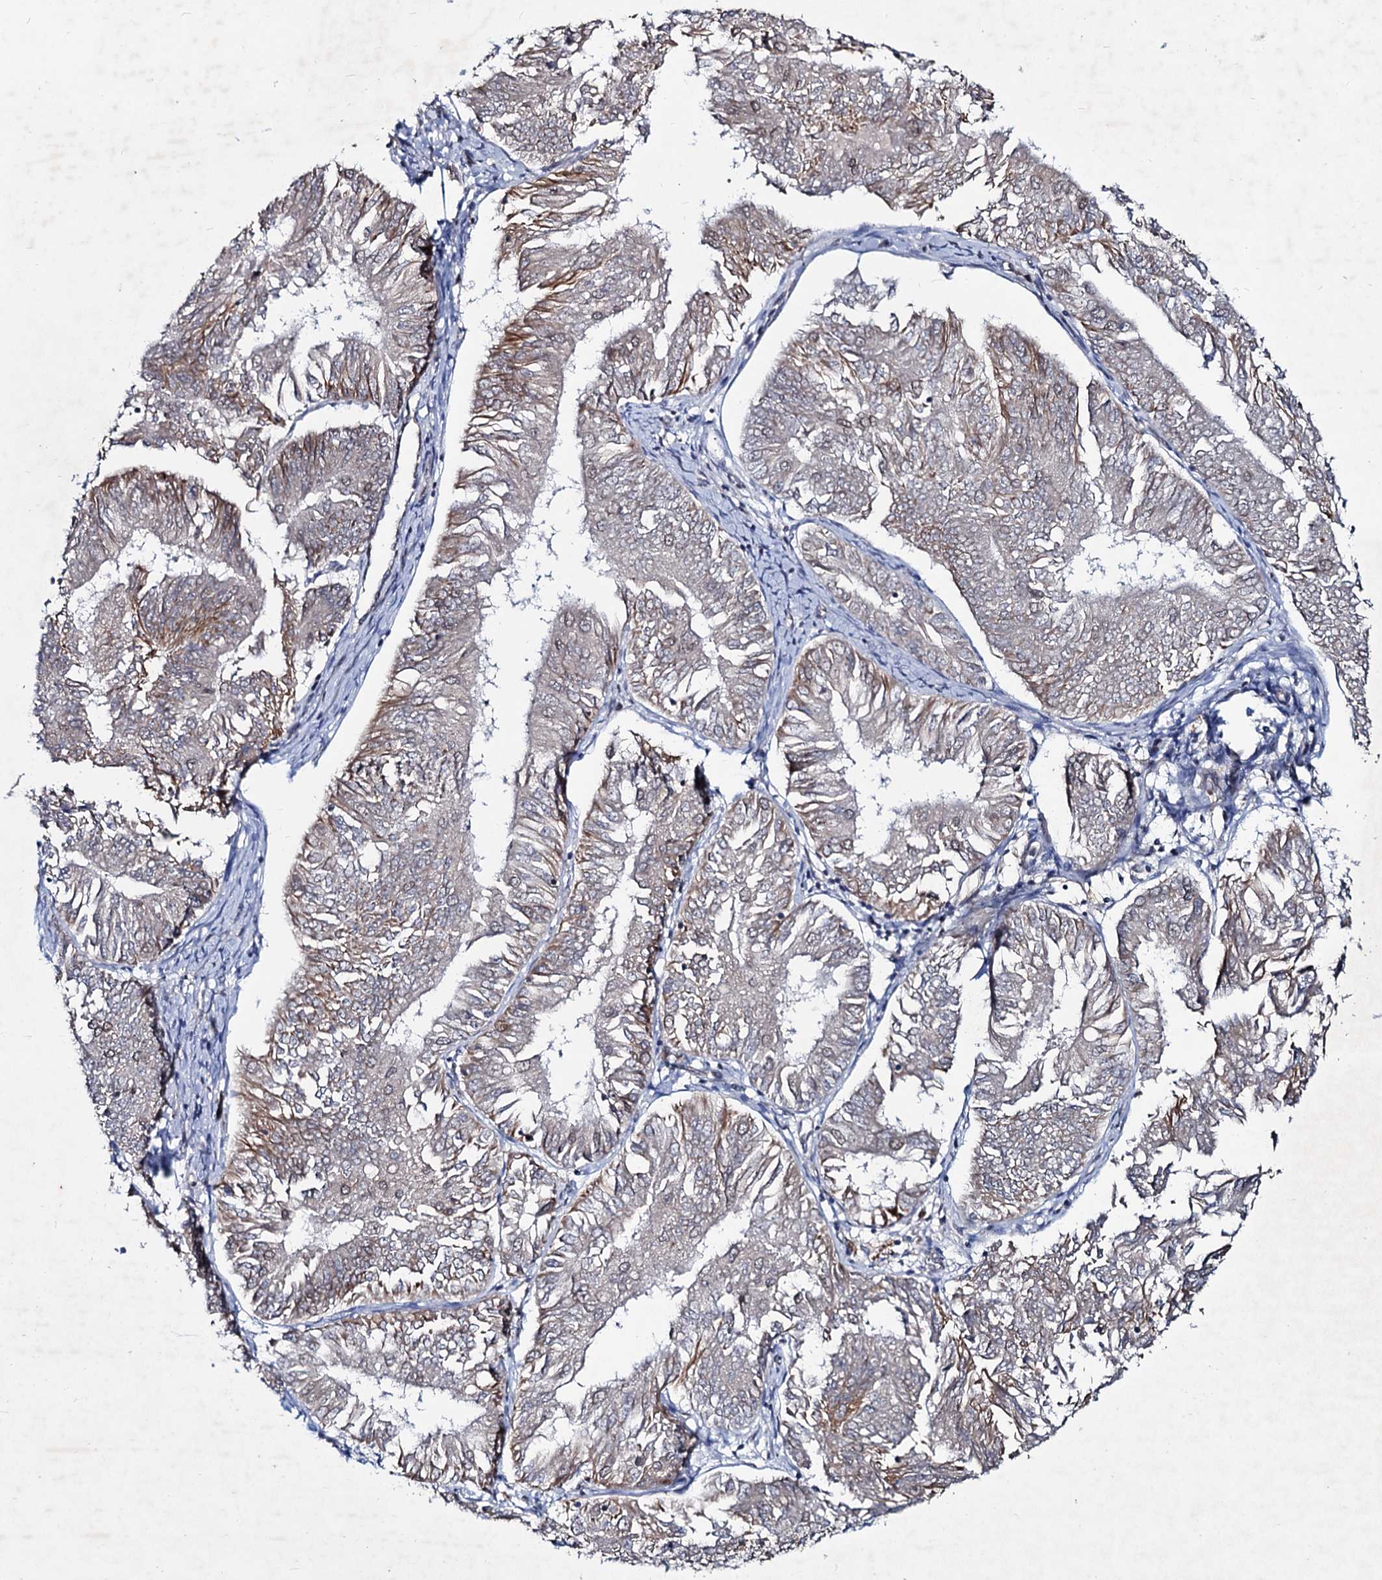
{"staining": {"intensity": "moderate", "quantity": "<25%", "location": "cytoplasmic/membranous"}, "tissue": "endometrial cancer", "cell_type": "Tumor cells", "image_type": "cancer", "snomed": [{"axis": "morphology", "description": "Adenocarcinoma, NOS"}, {"axis": "topography", "description": "Endometrium"}], "caption": "This is a photomicrograph of immunohistochemistry (IHC) staining of endometrial adenocarcinoma, which shows moderate staining in the cytoplasmic/membranous of tumor cells.", "gene": "RNF6", "patient": {"sex": "female", "age": 58}}